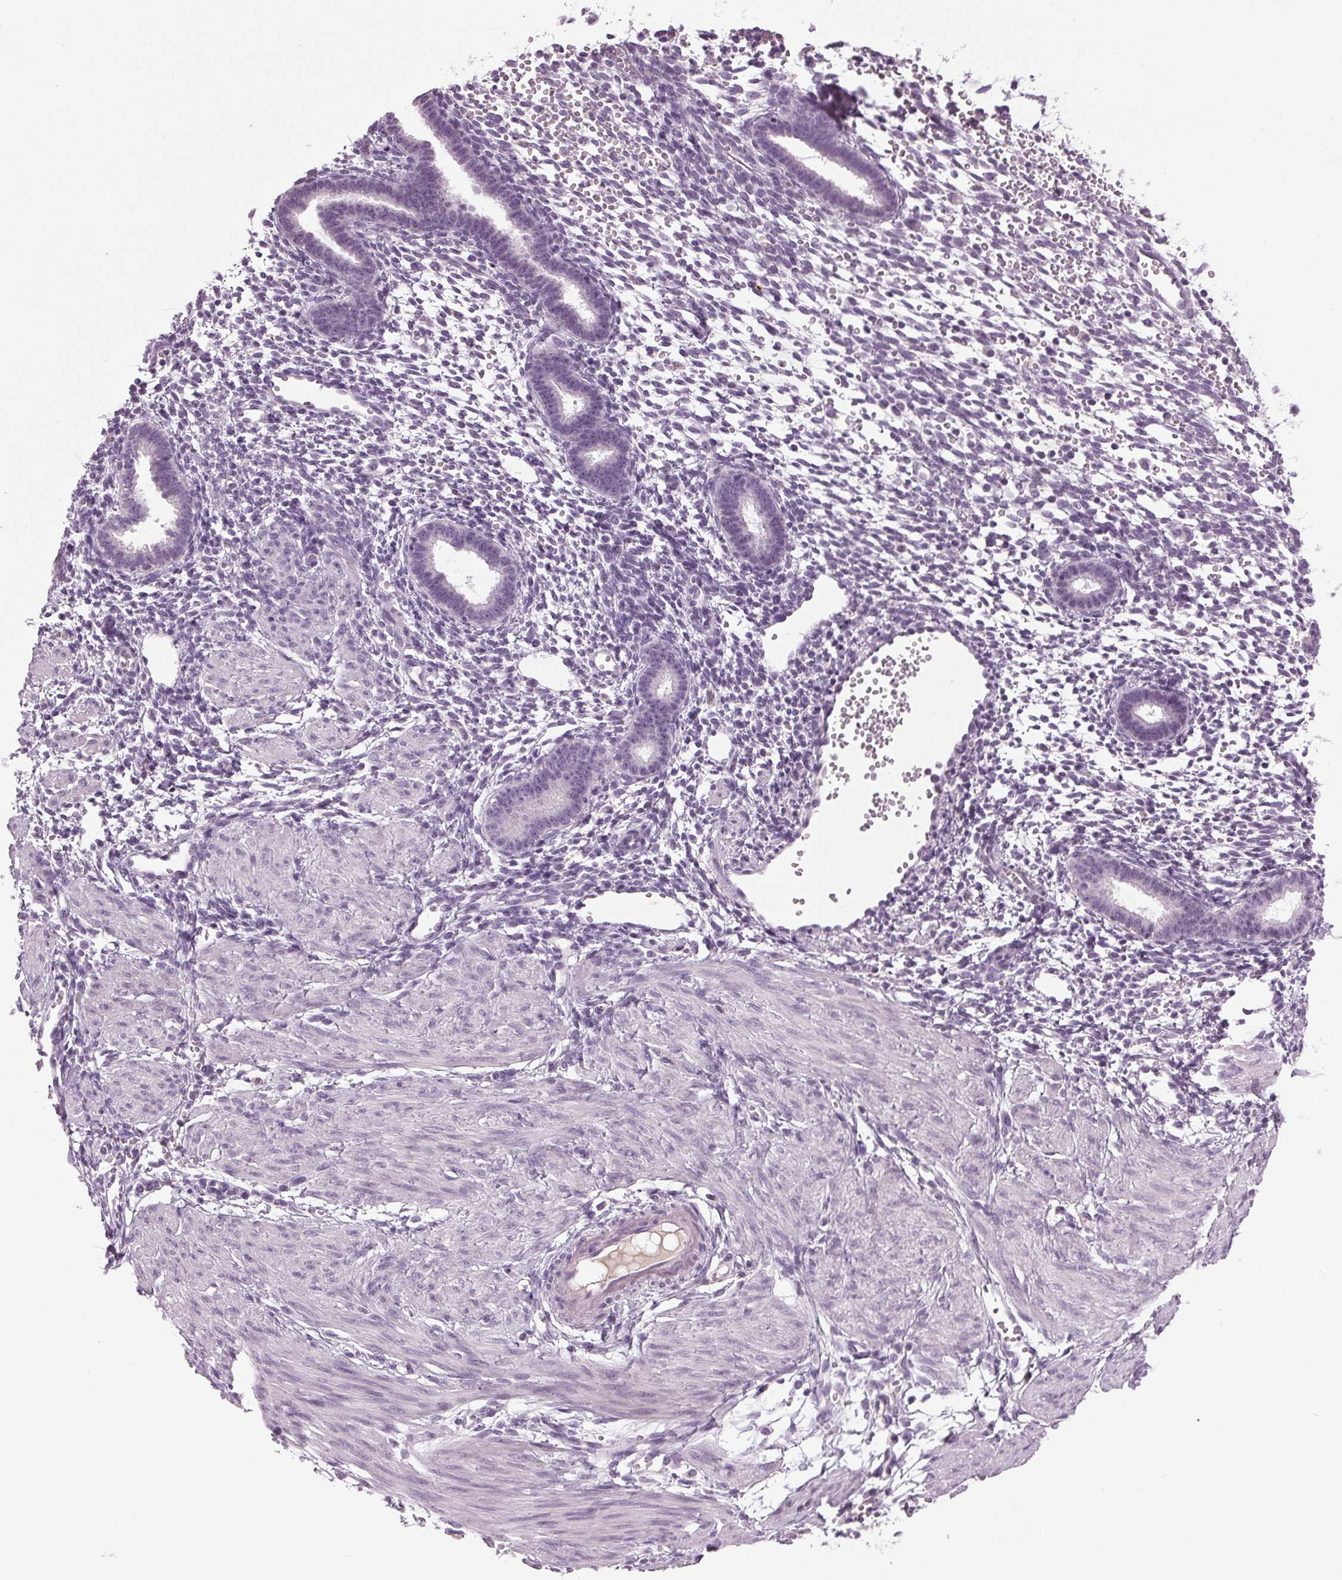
{"staining": {"intensity": "negative", "quantity": "none", "location": "none"}, "tissue": "endometrium", "cell_type": "Cells in endometrial stroma", "image_type": "normal", "snomed": [{"axis": "morphology", "description": "Normal tissue, NOS"}, {"axis": "topography", "description": "Endometrium"}], "caption": "Benign endometrium was stained to show a protein in brown. There is no significant expression in cells in endometrial stroma. (DAB immunohistochemistry visualized using brightfield microscopy, high magnification).", "gene": "DNAH12", "patient": {"sex": "female", "age": 36}}